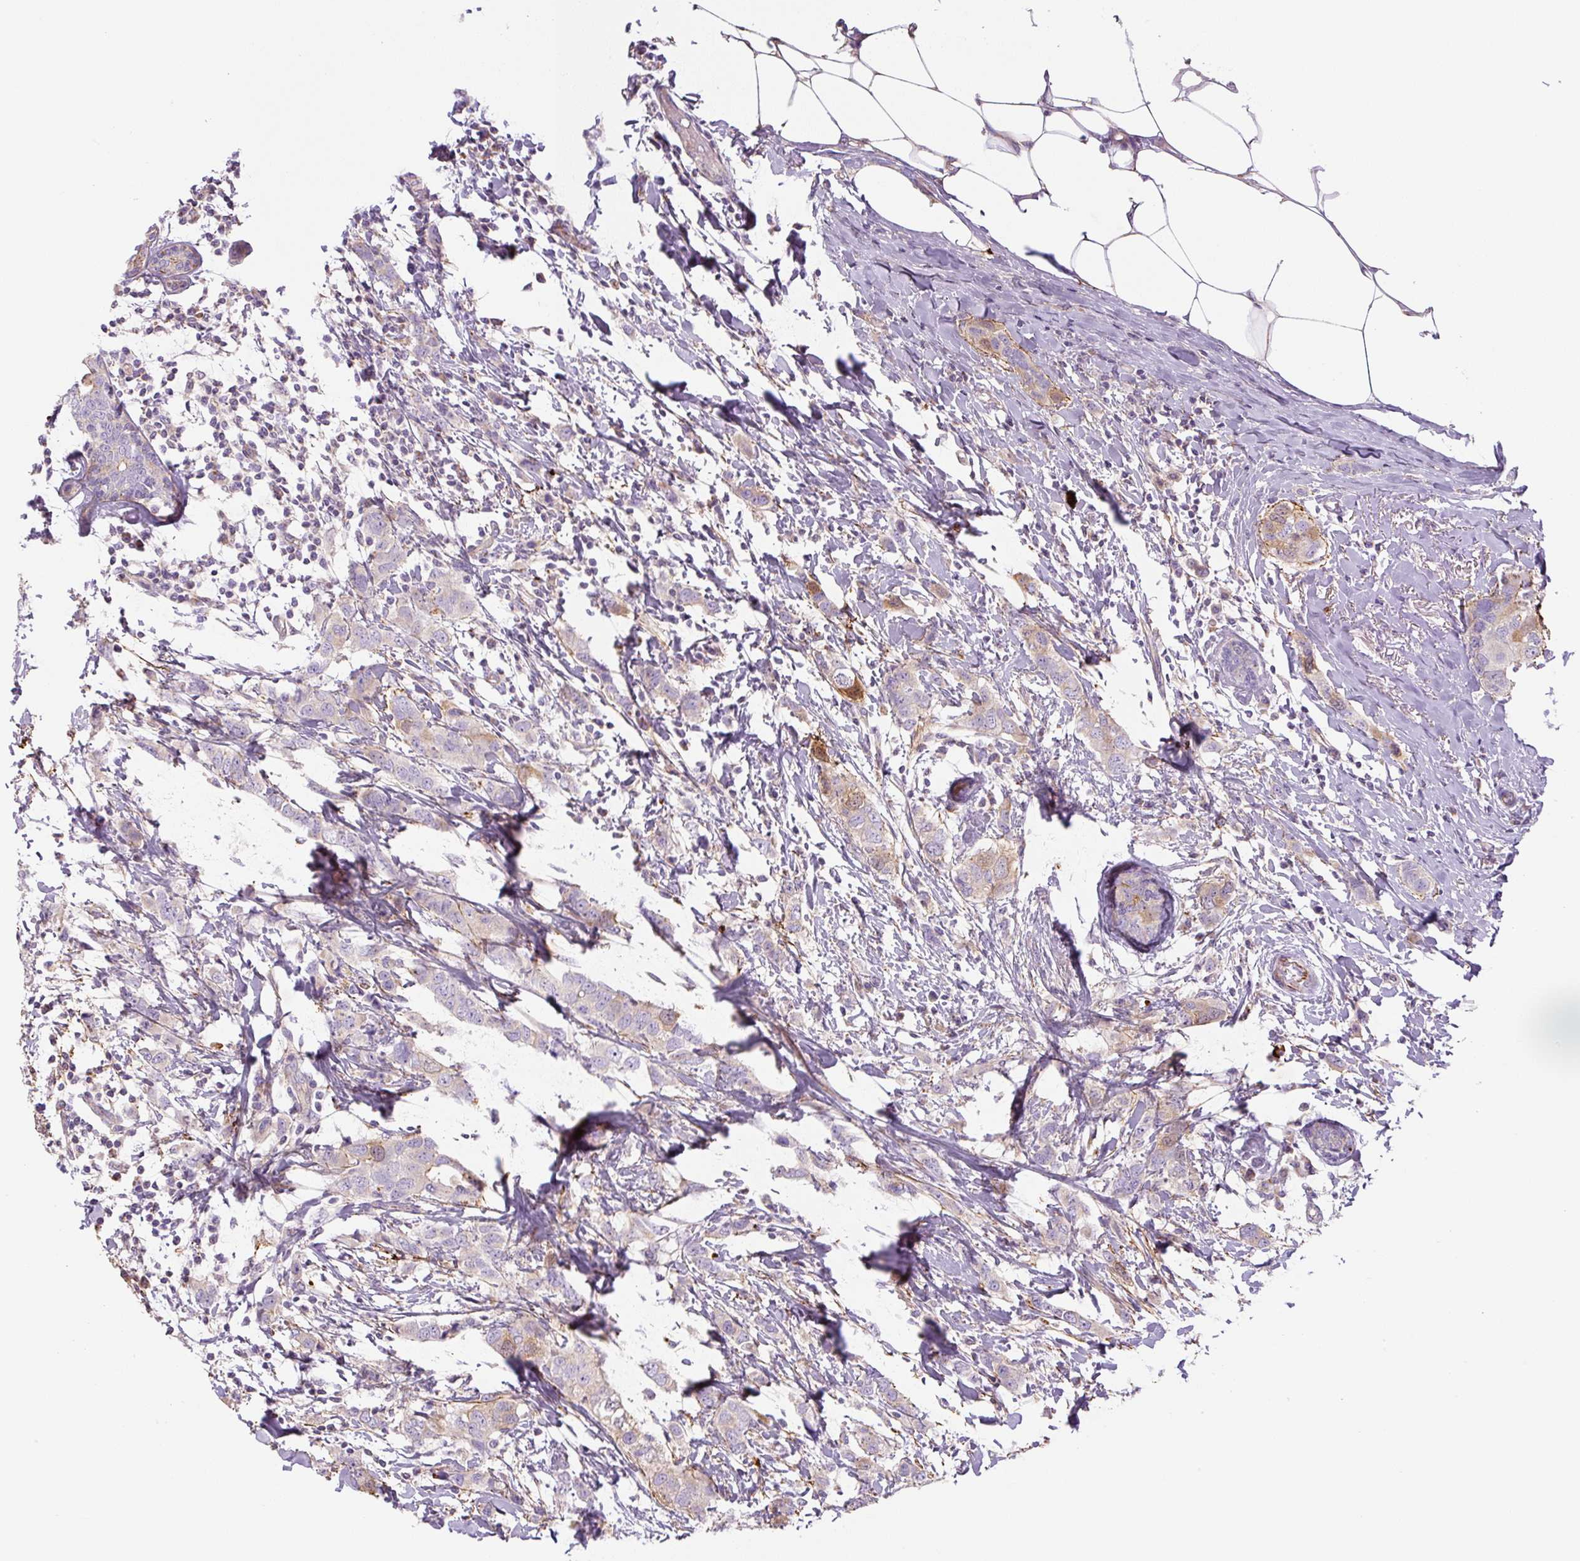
{"staining": {"intensity": "moderate", "quantity": "<25%", "location": "cytoplasmic/membranous"}, "tissue": "breast cancer", "cell_type": "Tumor cells", "image_type": "cancer", "snomed": [{"axis": "morphology", "description": "Duct carcinoma"}, {"axis": "topography", "description": "Breast"}], "caption": "This photomicrograph displays immunohistochemistry (IHC) staining of breast invasive ductal carcinoma, with low moderate cytoplasmic/membranous staining in about <25% of tumor cells.", "gene": "CCNI2", "patient": {"sex": "female", "age": 50}}